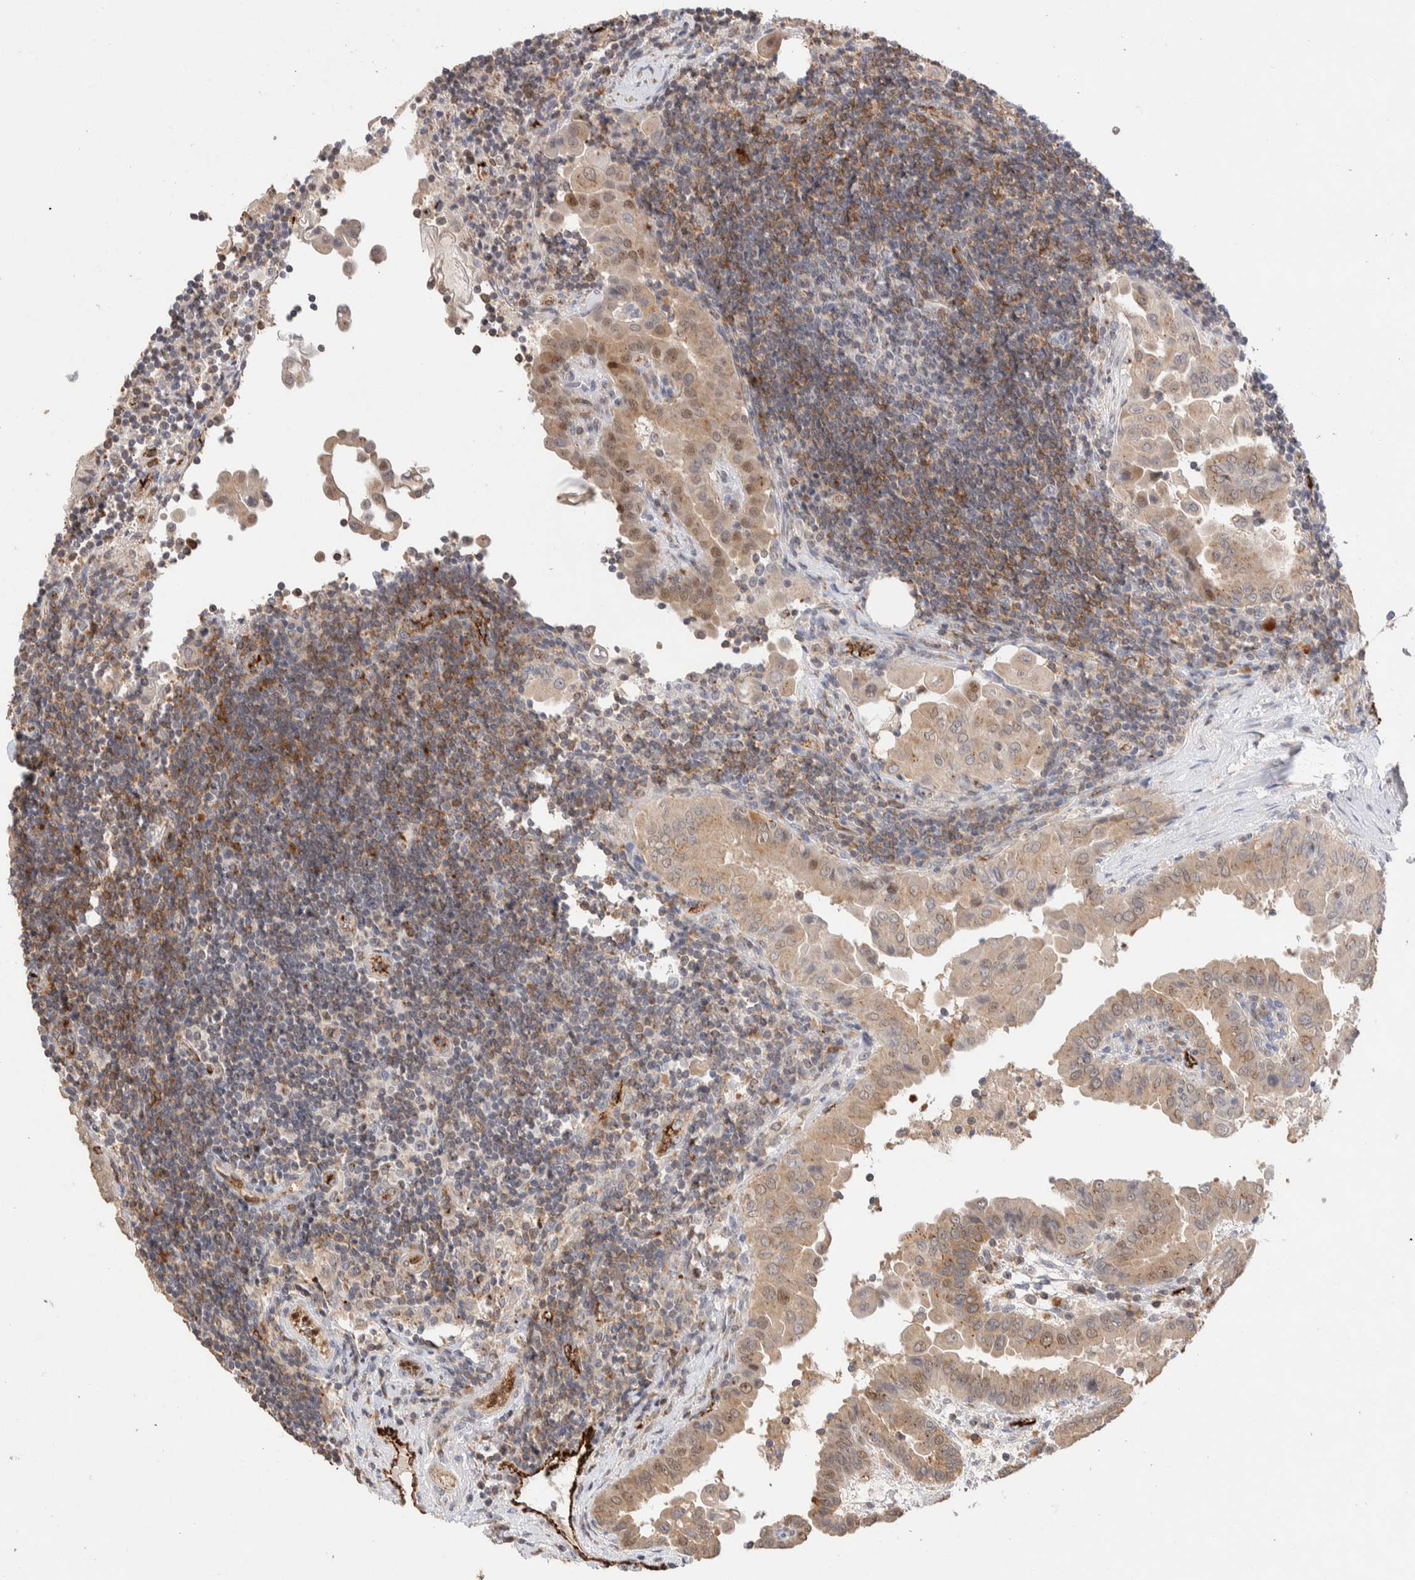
{"staining": {"intensity": "moderate", "quantity": ">75%", "location": "cytoplasmic/membranous"}, "tissue": "thyroid cancer", "cell_type": "Tumor cells", "image_type": "cancer", "snomed": [{"axis": "morphology", "description": "Papillary adenocarcinoma, NOS"}, {"axis": "topography", "description": "Thyroid gland"}], "caption": "DAB immunohistochemical staining of papillary adenocarcinoma (thyroid) displays moderate cytoplasmic/membranous protein positivity in approximately >75% of tumor cells.", "gene": "NSMAF", "patient": {"sex": "male", "age": 33}}